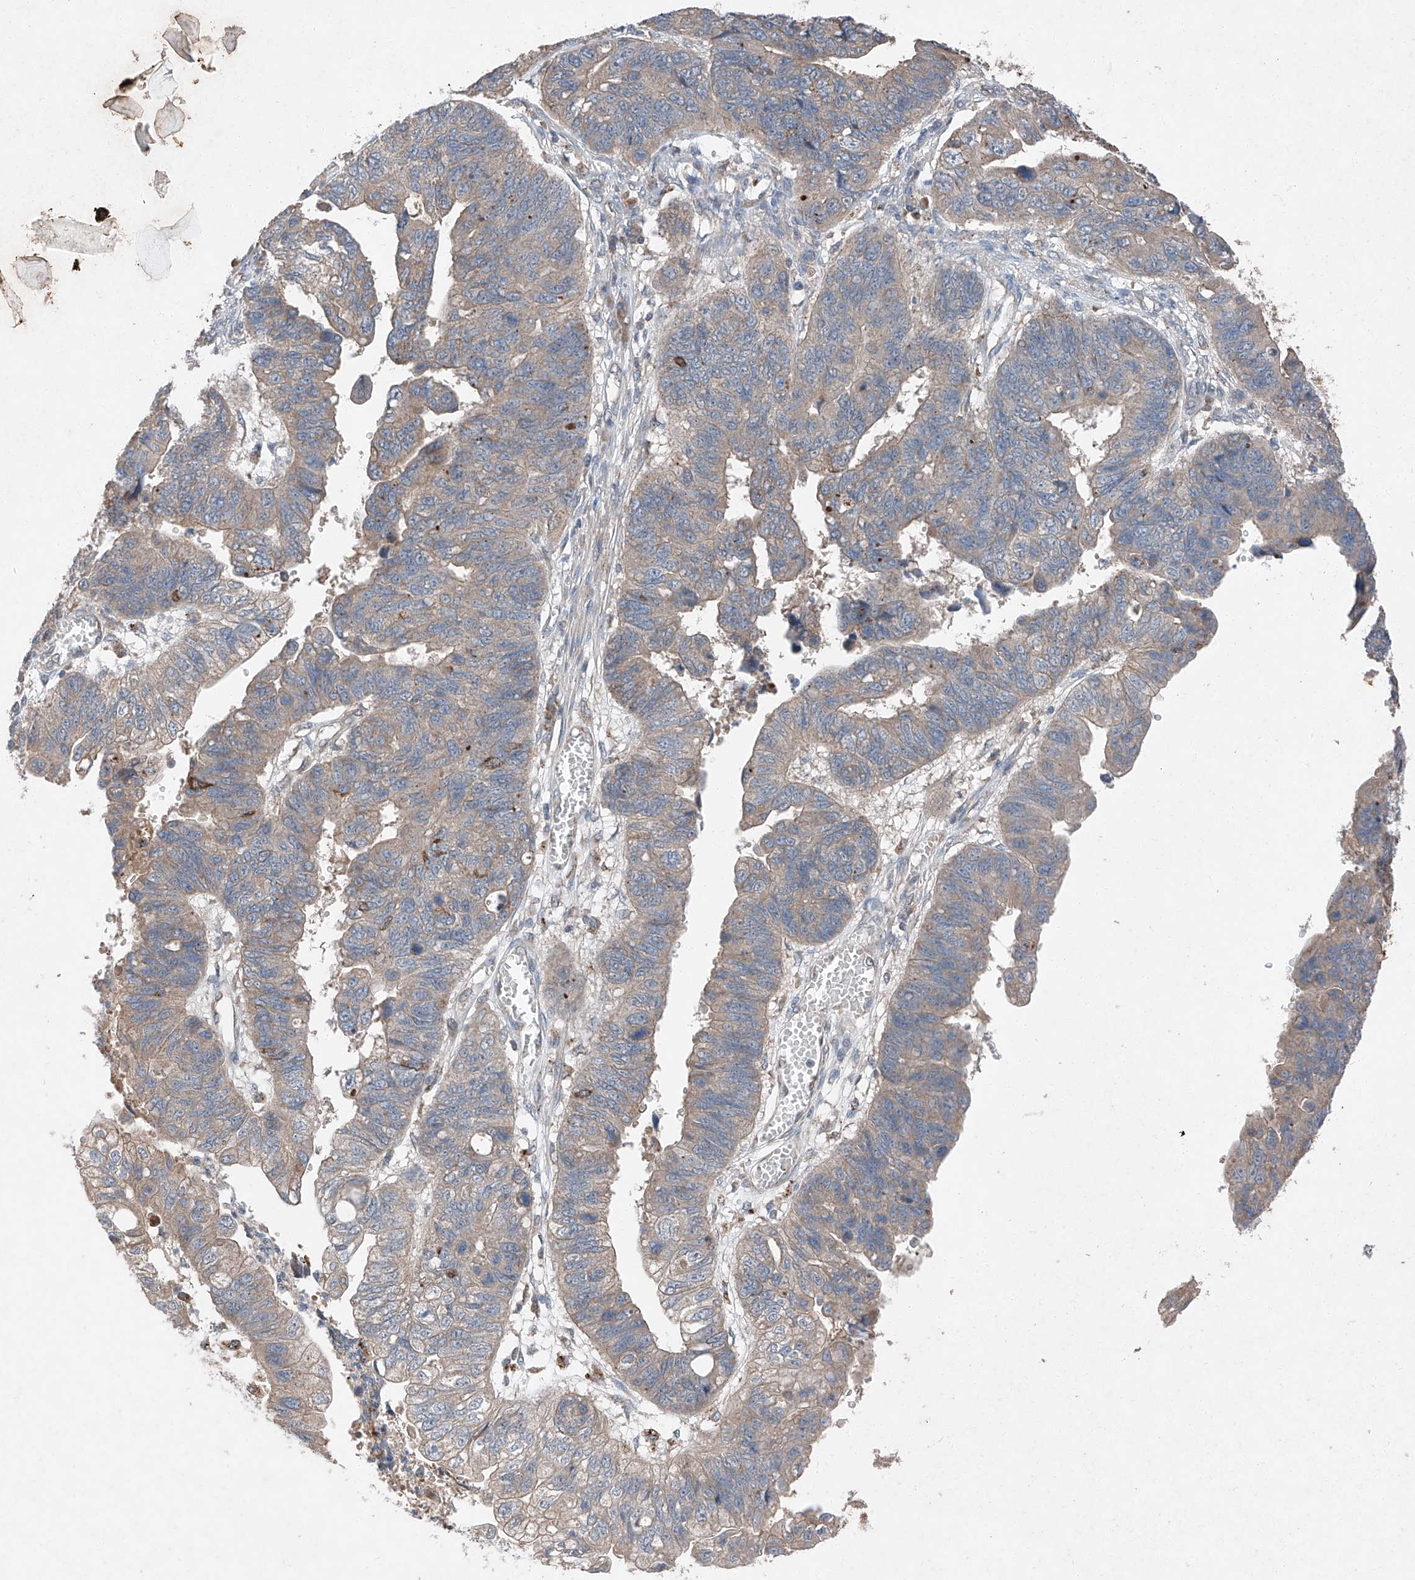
{"staining": {"intensity": "weak", "quantity": "25%-75%", "location": "cytoplasmic/membranous"}, "tissue": "stomach cancer", "cell_type": "Tumor cells", "image_type": "cancer", "snomed": [{"axis": "morphology", "description": "Adenocarcinoma, NOS"}, {"axis": "topography", "description": "Stomach"}], "caption": "This image exhibits adenocarcinoma (stomach) stained with immunohistochemistry to label a protein in brown. The cytoplasmic/membranous of tumor cells show weak positivity for the protein. Nuclei are counter-stained blue.", "gene": "RUSC1", "patient": {"sex": "male", "age": 59}}